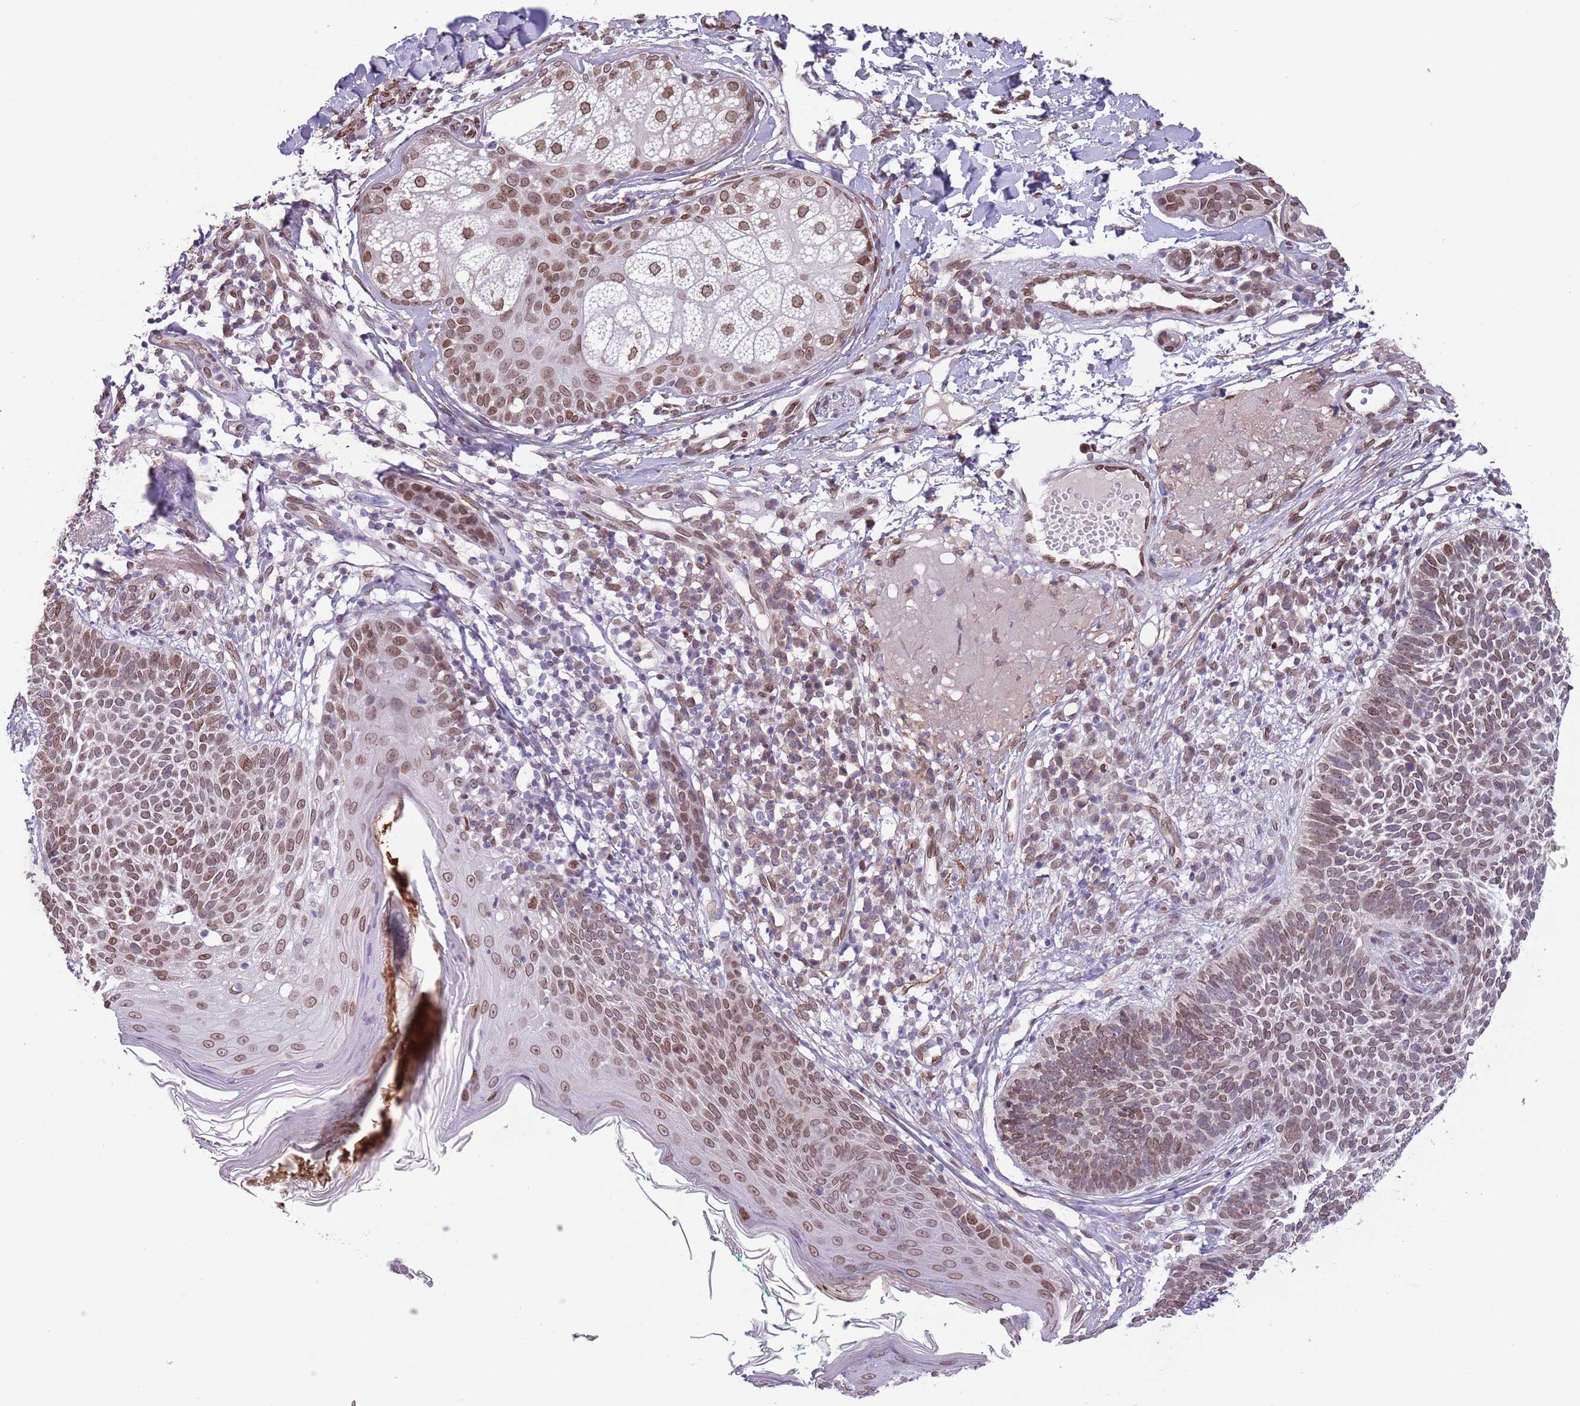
{"staining": {"intensity": "moderate", "quantity": ">75%", "location": "nuclear"}, "tissue": "skin cancer", "cell_type": "Tumor cells", "image_type": "cancer", "snomed": [{"axis": "morphology", "description": "Basal cell carcinoma"}, {"axis": "topography", "description": "Skin"}], "caption": "Immunohistochemical staining of skin cancer (basal cell carcinoma) exhibits moderate nuclear protein positivity in approximately >75% of tumor cells.", "gene": "ZGLP1", "patient": {"sex": "male", "age": 72}}